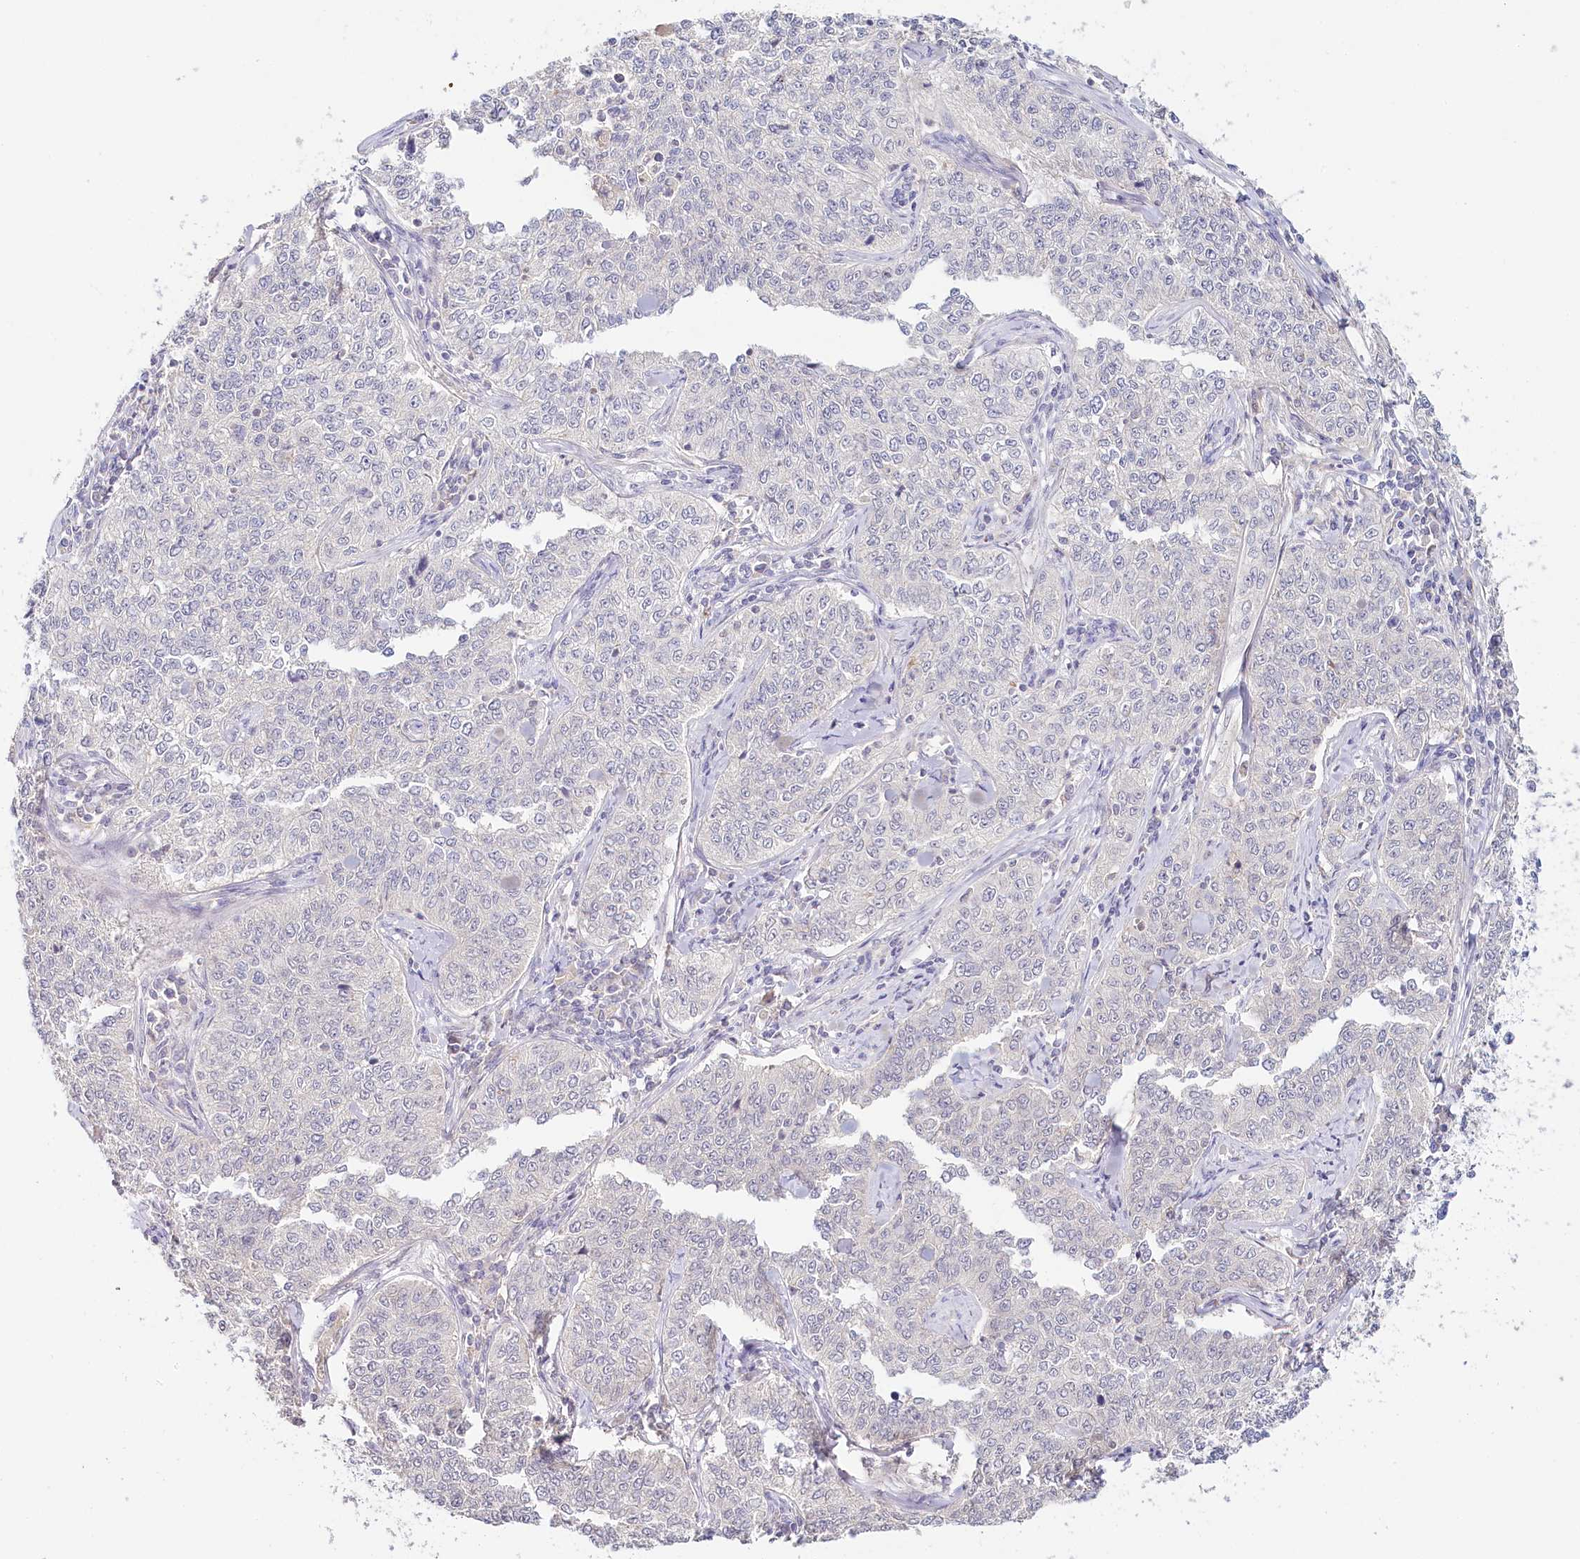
{"staining": {"intensity": "negative", "quantity": "none", "location": "none"}, "tissue": "cervical cancer", "cell_type": "Tumor cells", "image_type": "cancer", "snomed": [{"axis": "morphology", "description": "Squamous cell carcinoma, NOS"}, {"axis": "topography", "description": "Cervix"}], "caption": "Cervical cancer (squamous cell carcinoma) was stained to show a protein in brown. There is no significant positivity in tumor cells.", "gene": "DAPK1", "patient": {"sex": "female", "age": 35}}